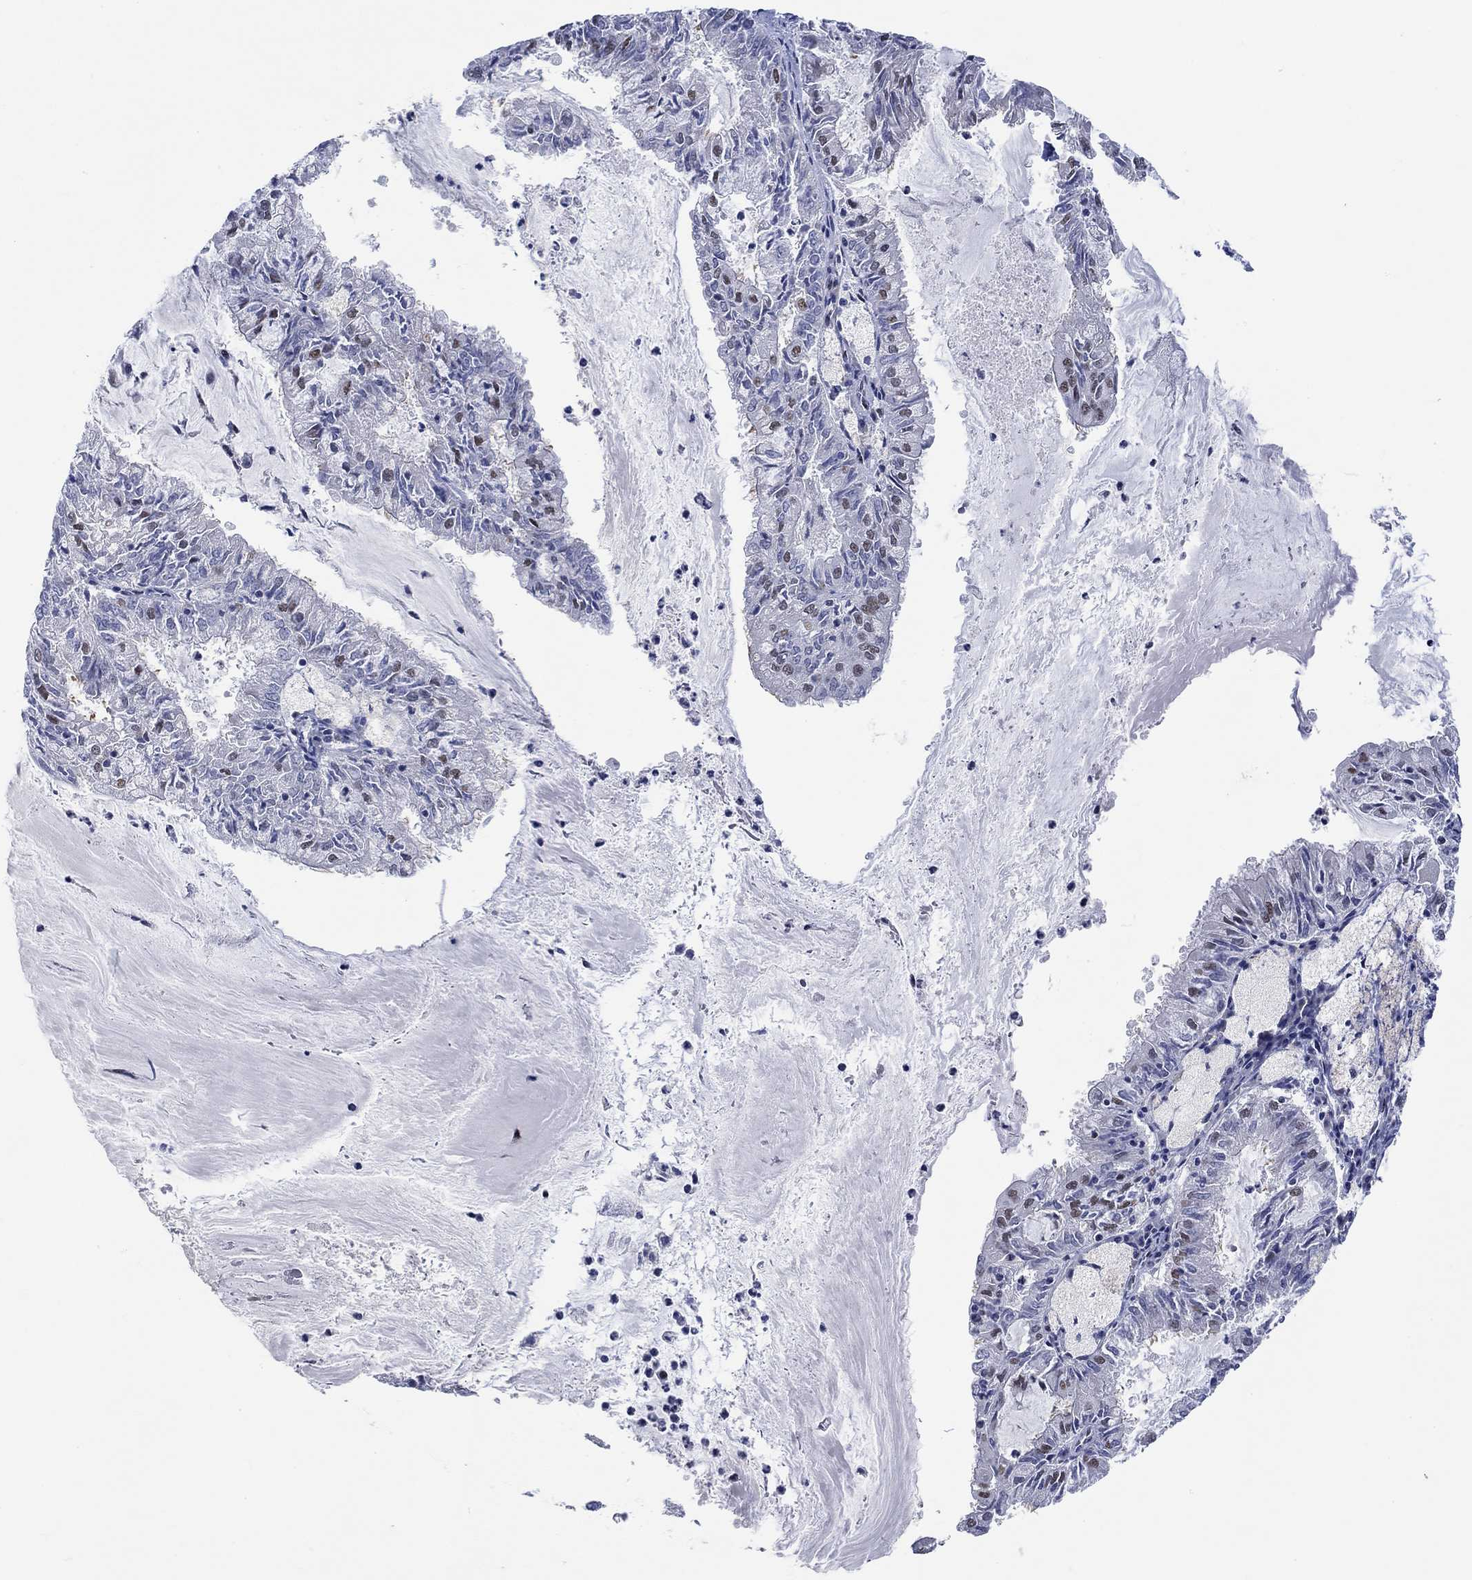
{"staining": {"intensity": "moderate", "quantity": "25%-75%", "location": "nuclear"}, "tissue": "endometrial cancer", "cell_type": "Tumor cells", "image_type": "cancer", "snomed": [{"axis": "morphology", "description": "Adenocarcinoma, NOS"}, {"axis": "topography", "description": "Endometrium"}], "caption": "There is medium levels of moderate nuclear staining in tumor cells of endometrial cancer, as demonstrated by immunohistochemical staining (brown color).", "gene": "DLK1", "patient": {"sex": "female", "age": 57}}